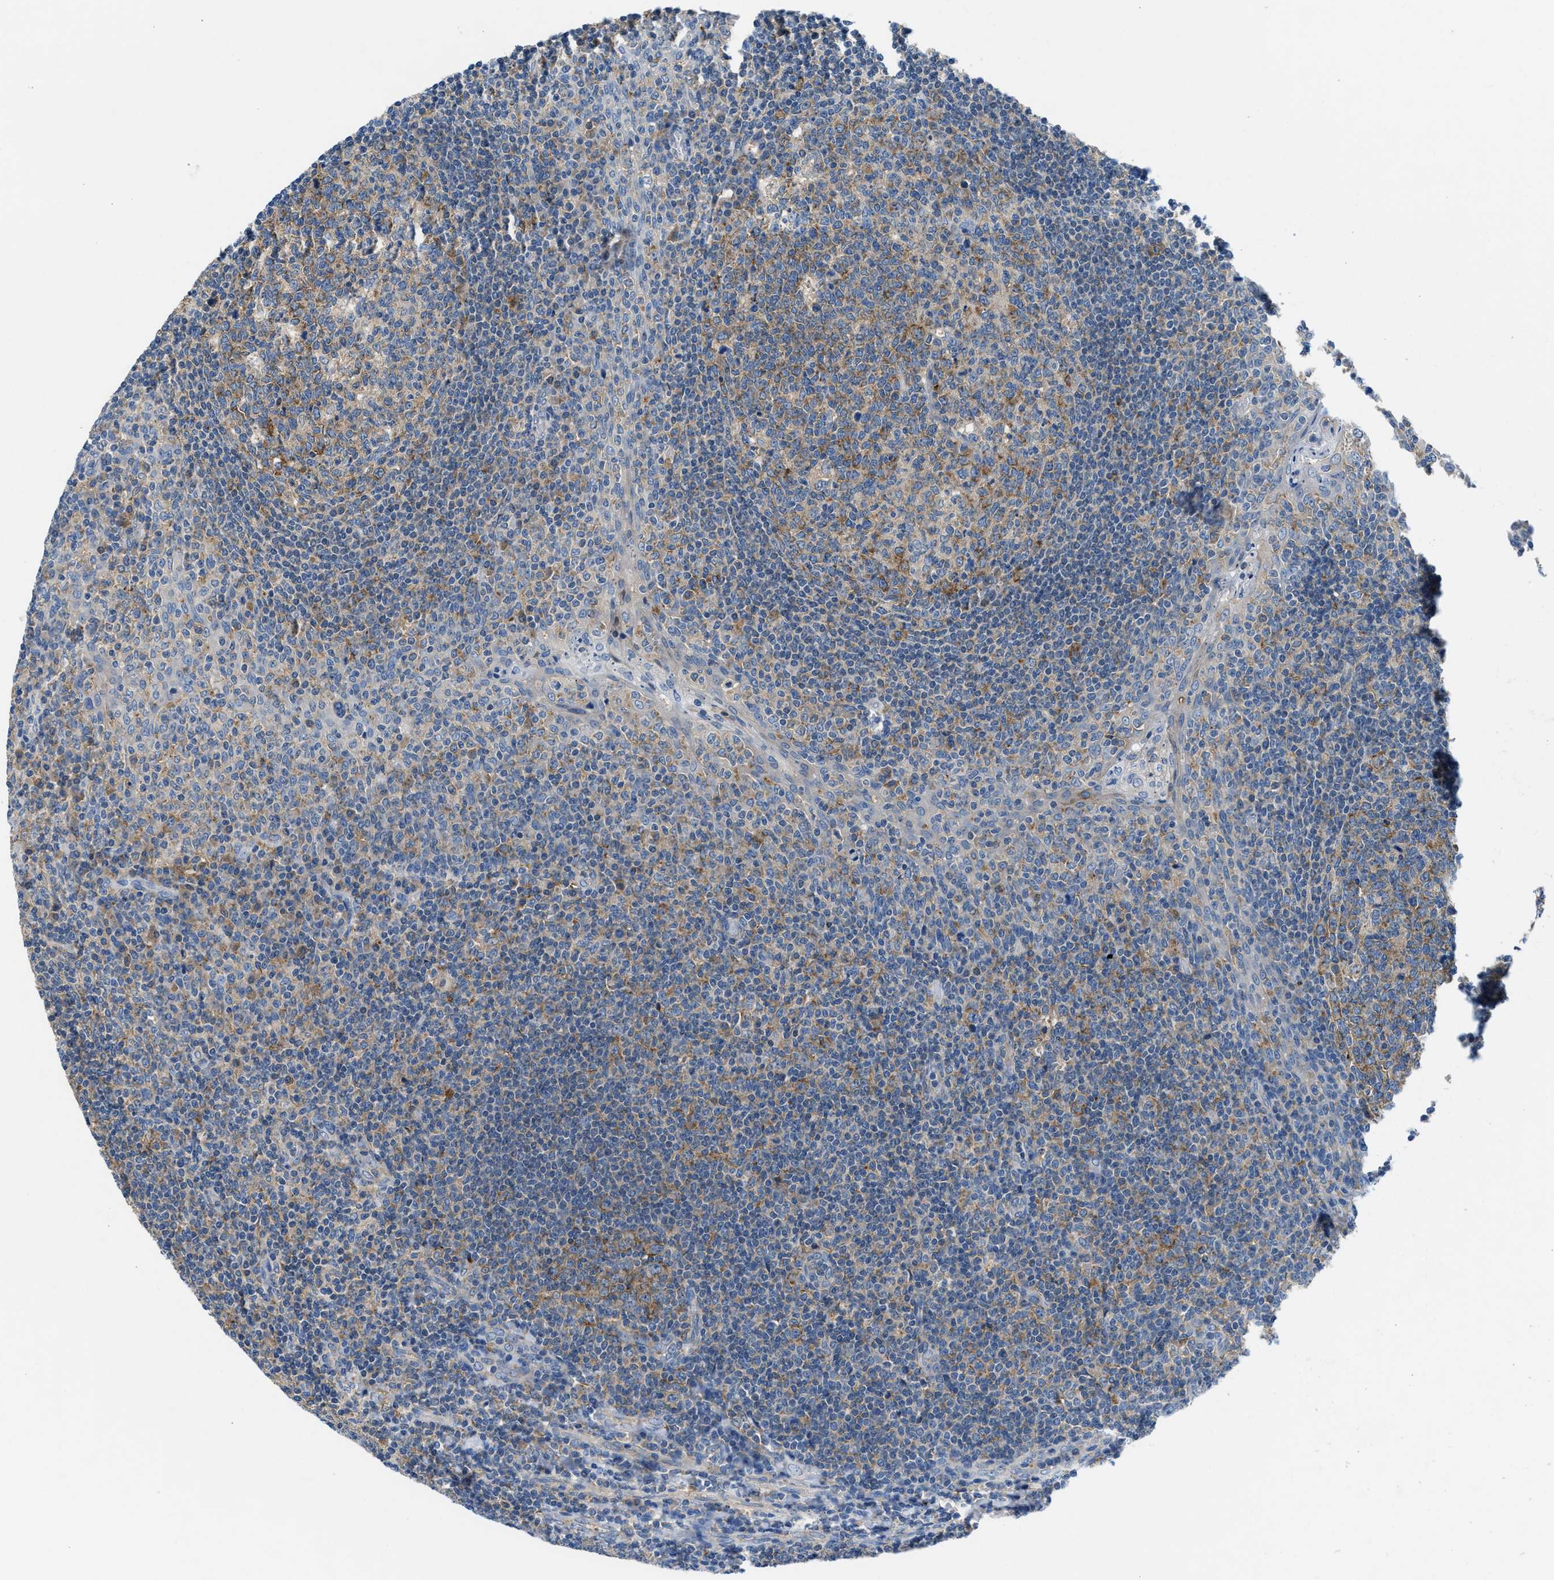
{"staining": {"intensity": "moderate", "quantity": "25%-75%", "location": "cytoplasmic/membranous"}, "tissue": "tonsil", "cell_type": "Germinal center cells", "image_type": "normal", "snomed": [{"axis": "morphology", "description": "Normal tissue, NOS"}, {"axis": "topography", "description": "Tonsil"}], "caption": "IHC histopathology image of unremarkable tonsil stained for a protein (brown), which shows medium levels of moderate cytoplasmic/membranous expression in approximately 25%-75% of germinal center cells.", "gene": "BNC2", "patient": {"sex": "female", "age": 19}}